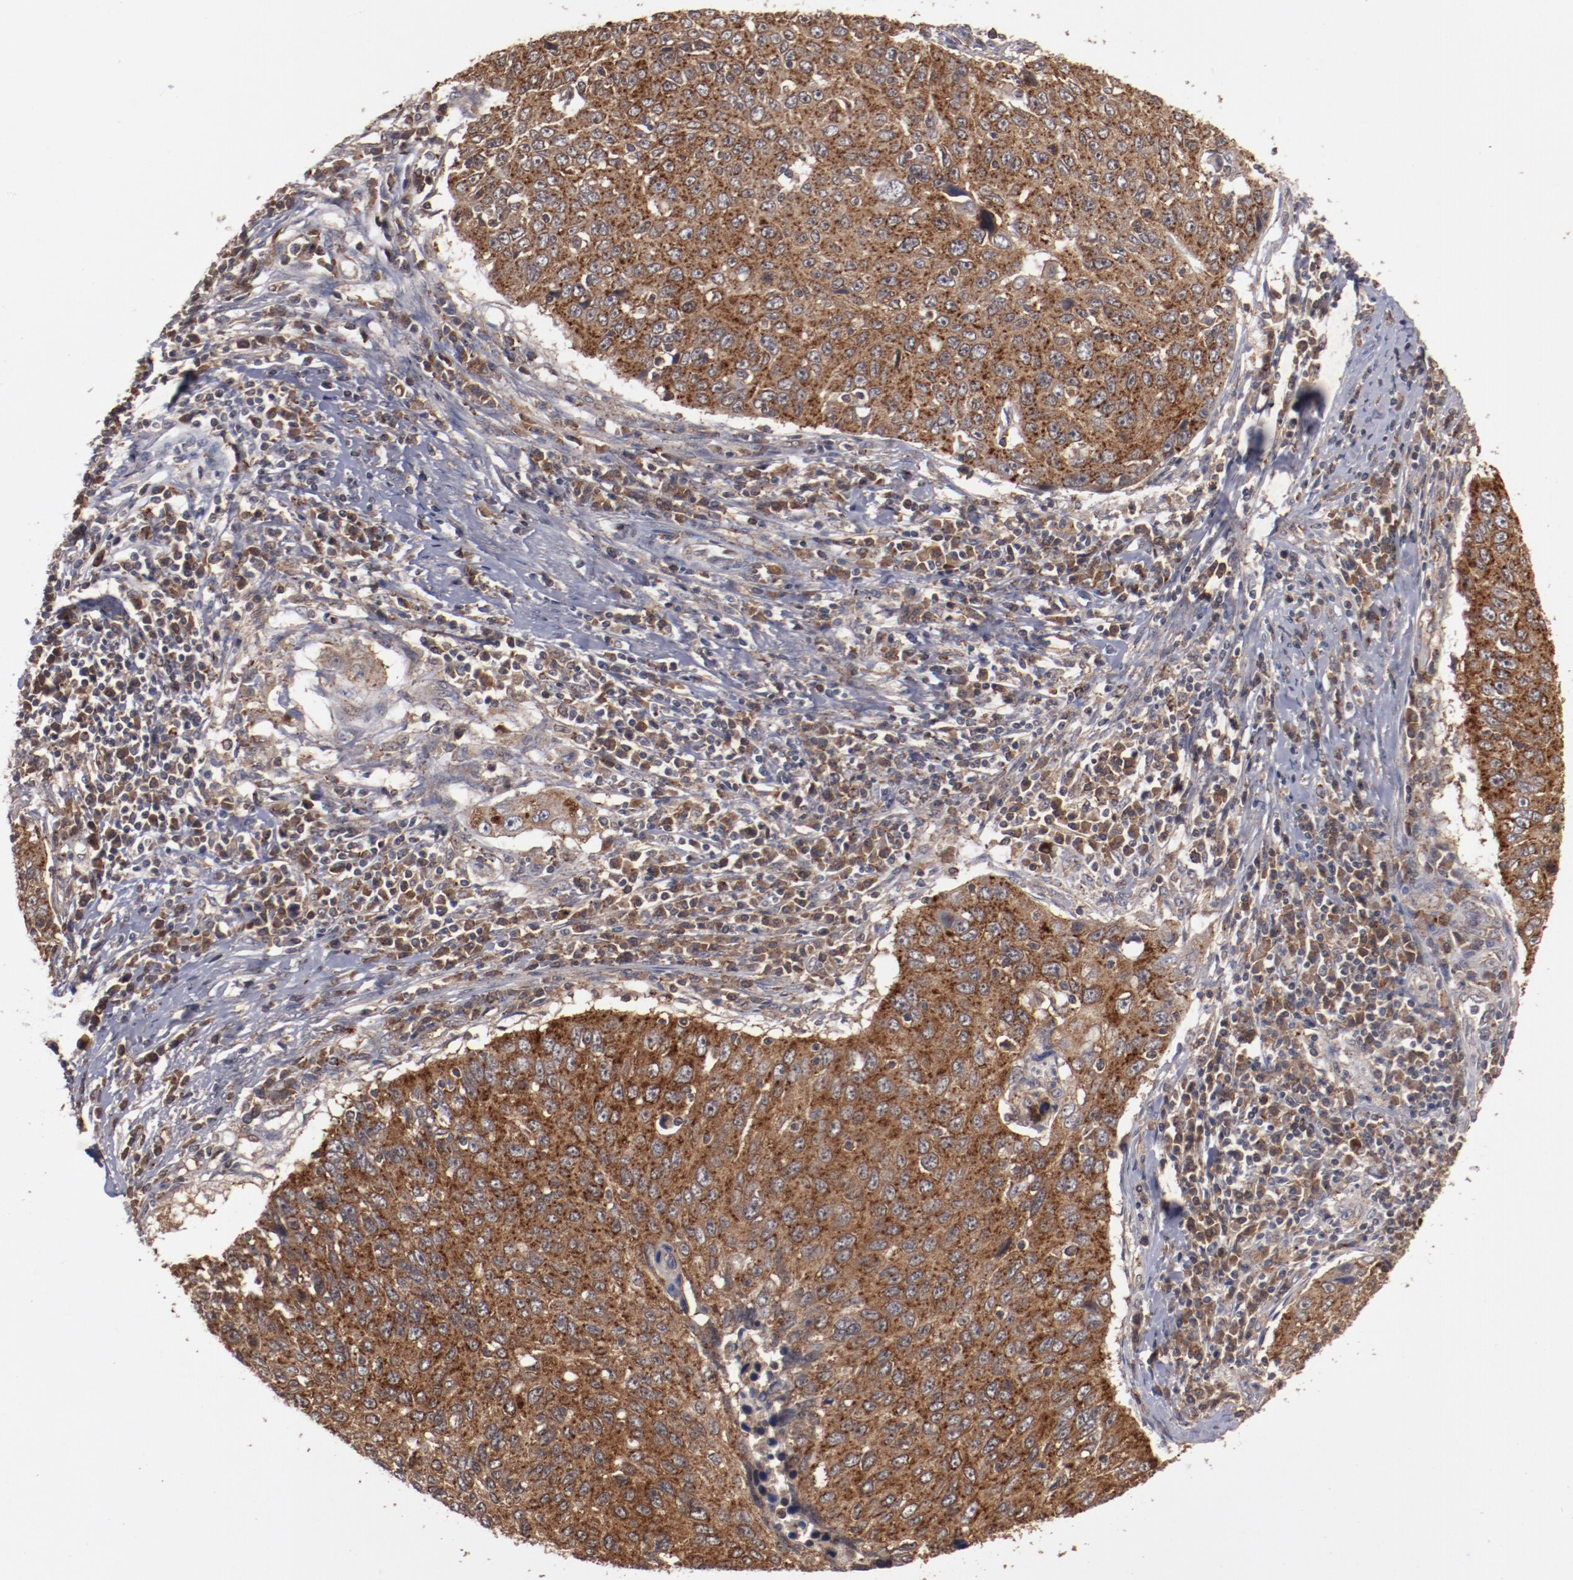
{"staining": {"intensity": "strong", "quantity": ">75%", "location": "cytoplasmic/membranous"}, "tissue": "cervical cancer", "cell_type": "Tumor cells", "image_type": "cancer", "snomed": [{"axis": "morphology", "description": "Squamous cell carcinoma, NOS"}, {"axis": "topography", "description": "Cervix"}], "caption": "Human cervical squamous cell carcinoma stained for a protein (brown) demonstrates strong cytoplasmic/membranous positive positivity in about >75% of tumor cells.", "gene": "TENM1", "patient": {"sex": "female", "age": 53}}